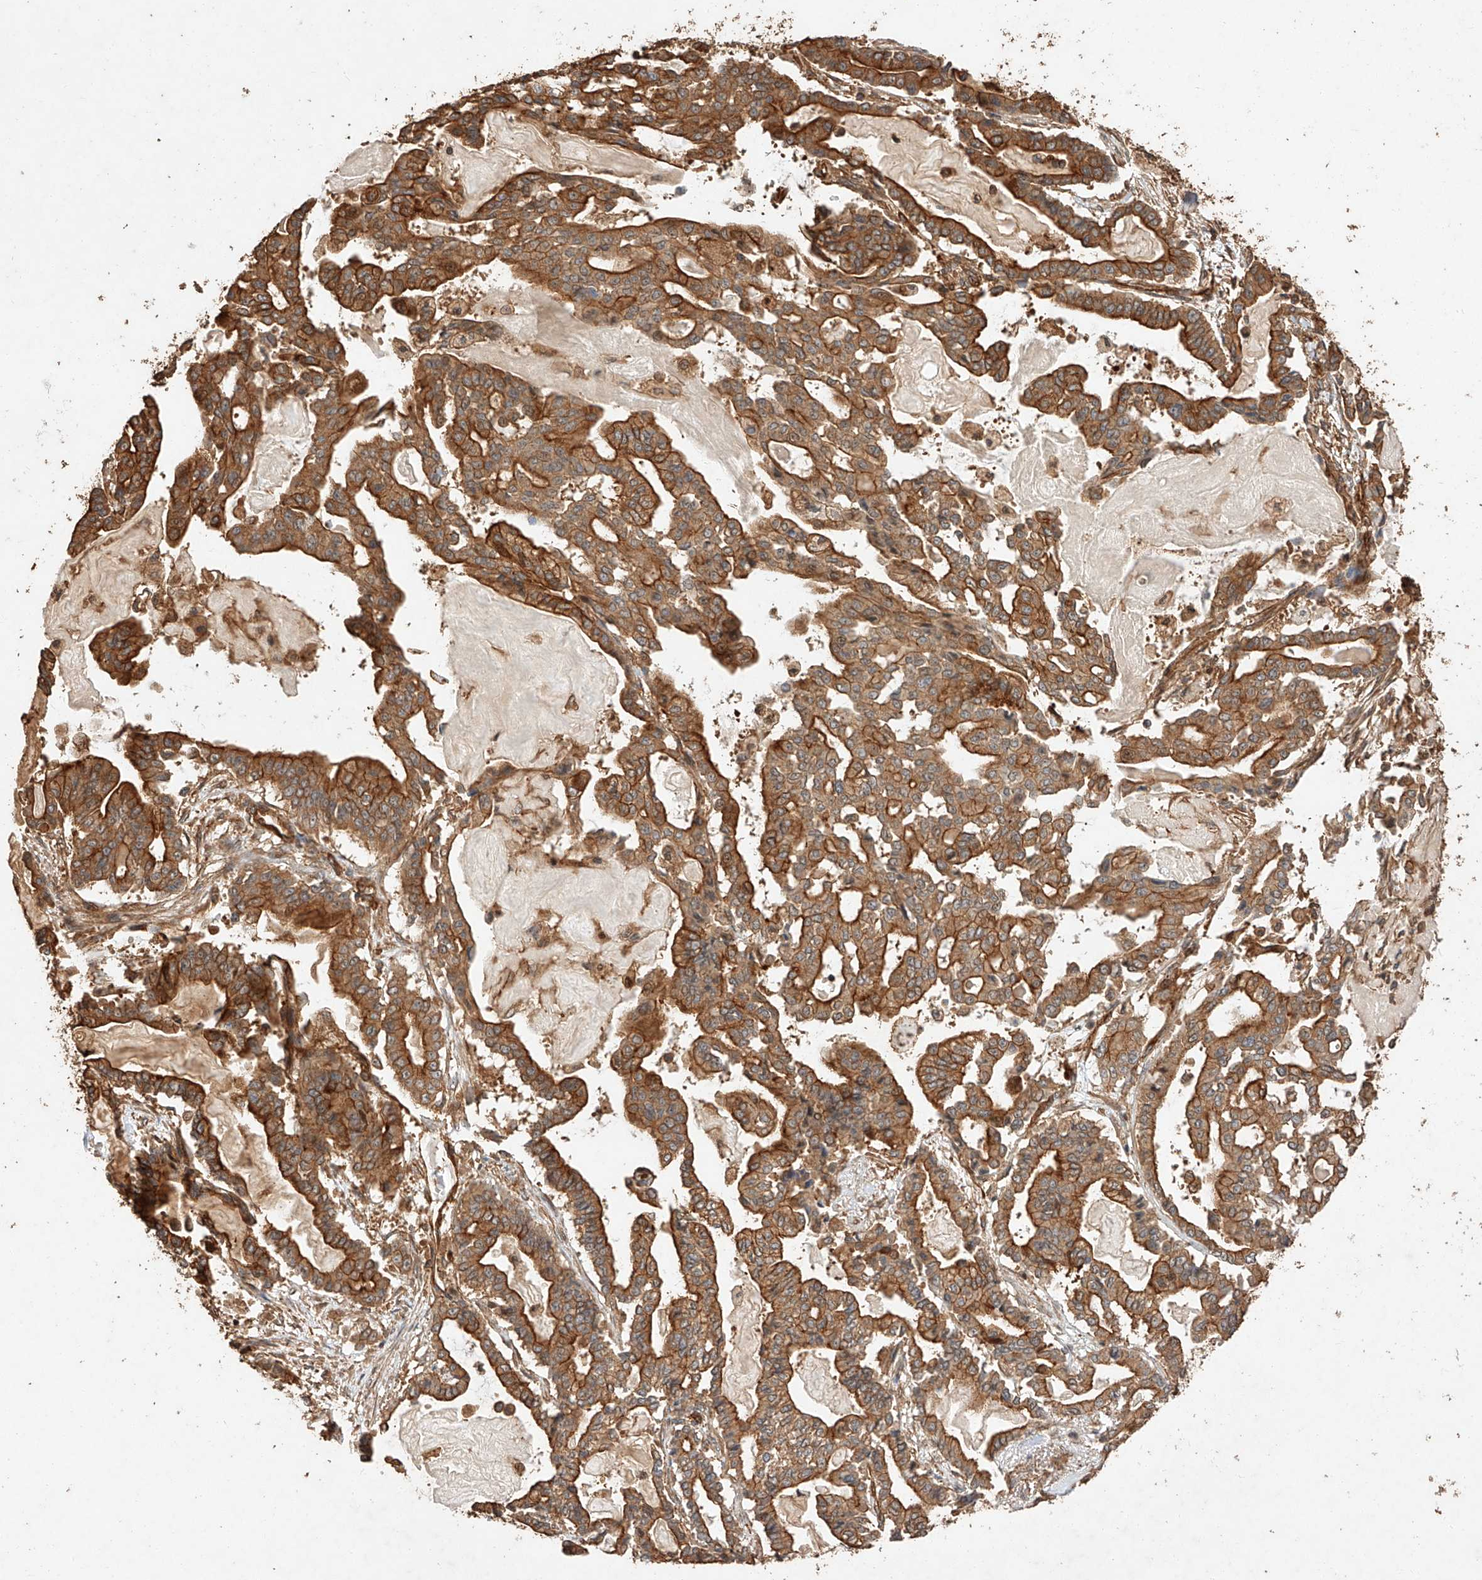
{"staining": {"intensity": "strong", "quantity": ">75%", "location": "cytoplasmic/membranous"}, "tissue": "pancreatic cancer", "cell_type": "Tumor cells", "image_type": "cancer", "snomed": [{"axis": "morphology", "description": "Adenocarcinoma, NOS"}, {"axis": "topography", "description": "Pancreas"}], "caption": "Immunohistochemical staining of human pancreatic cancer reveals strong cytoplasmic/membranous protein expression in approximately >75% of tumor cells.", "gene": "GHDC", "patient": {"sex": "male", "age": 63}}